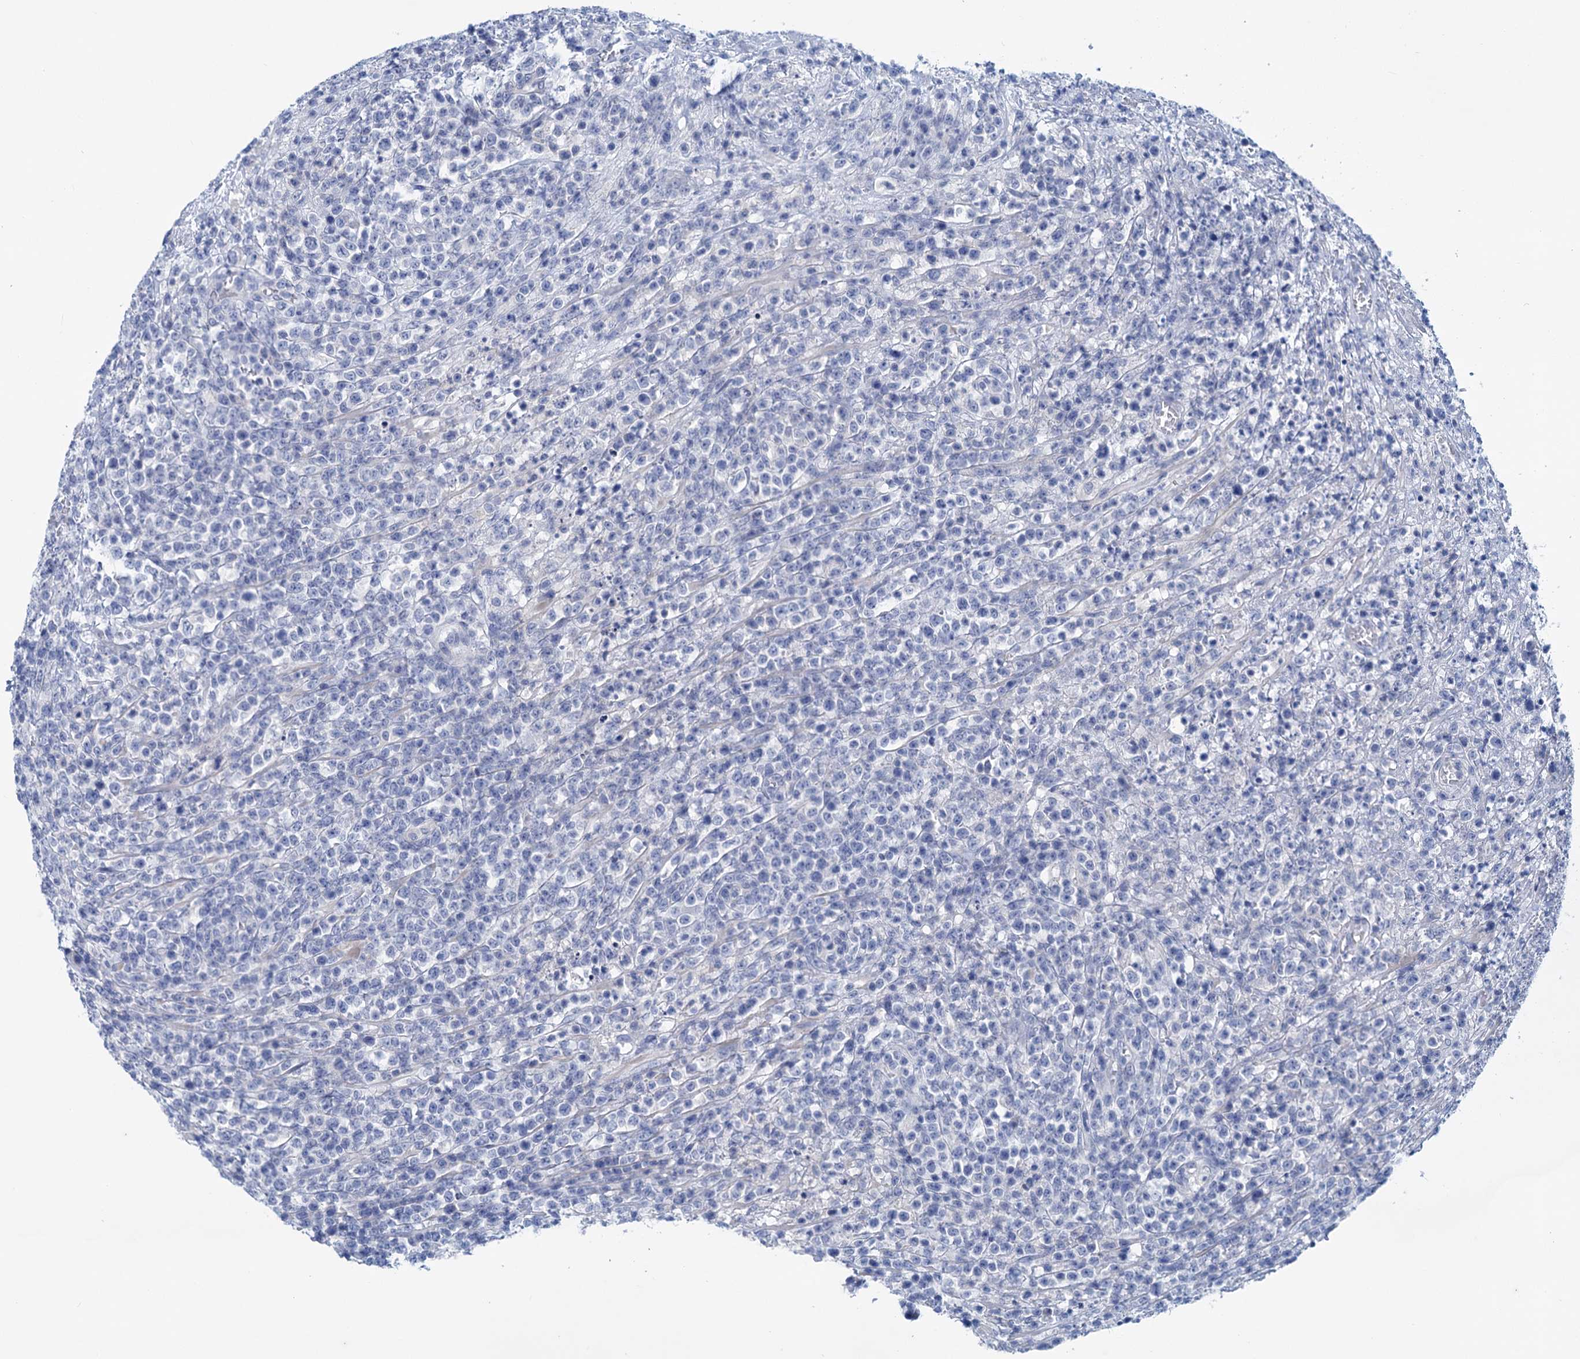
{"staining": {"intensity": "negative", "quantity": "none", "location": "none"}, "tissue": "lymphoma", "cell_type": "Tumor cells", "image_type": "cancer", "snomed": [{"axis": "morphology", "description": "Malignant lymphoma, non-Hodgkin's type, High grade"}, {"axis": "topography", "description": "Colon"}], "caption": "There is no significant staining in tumor cells of lymphoma.", "gene": "MYOZ3", "patient": {"sex": "female", "age": 53}}